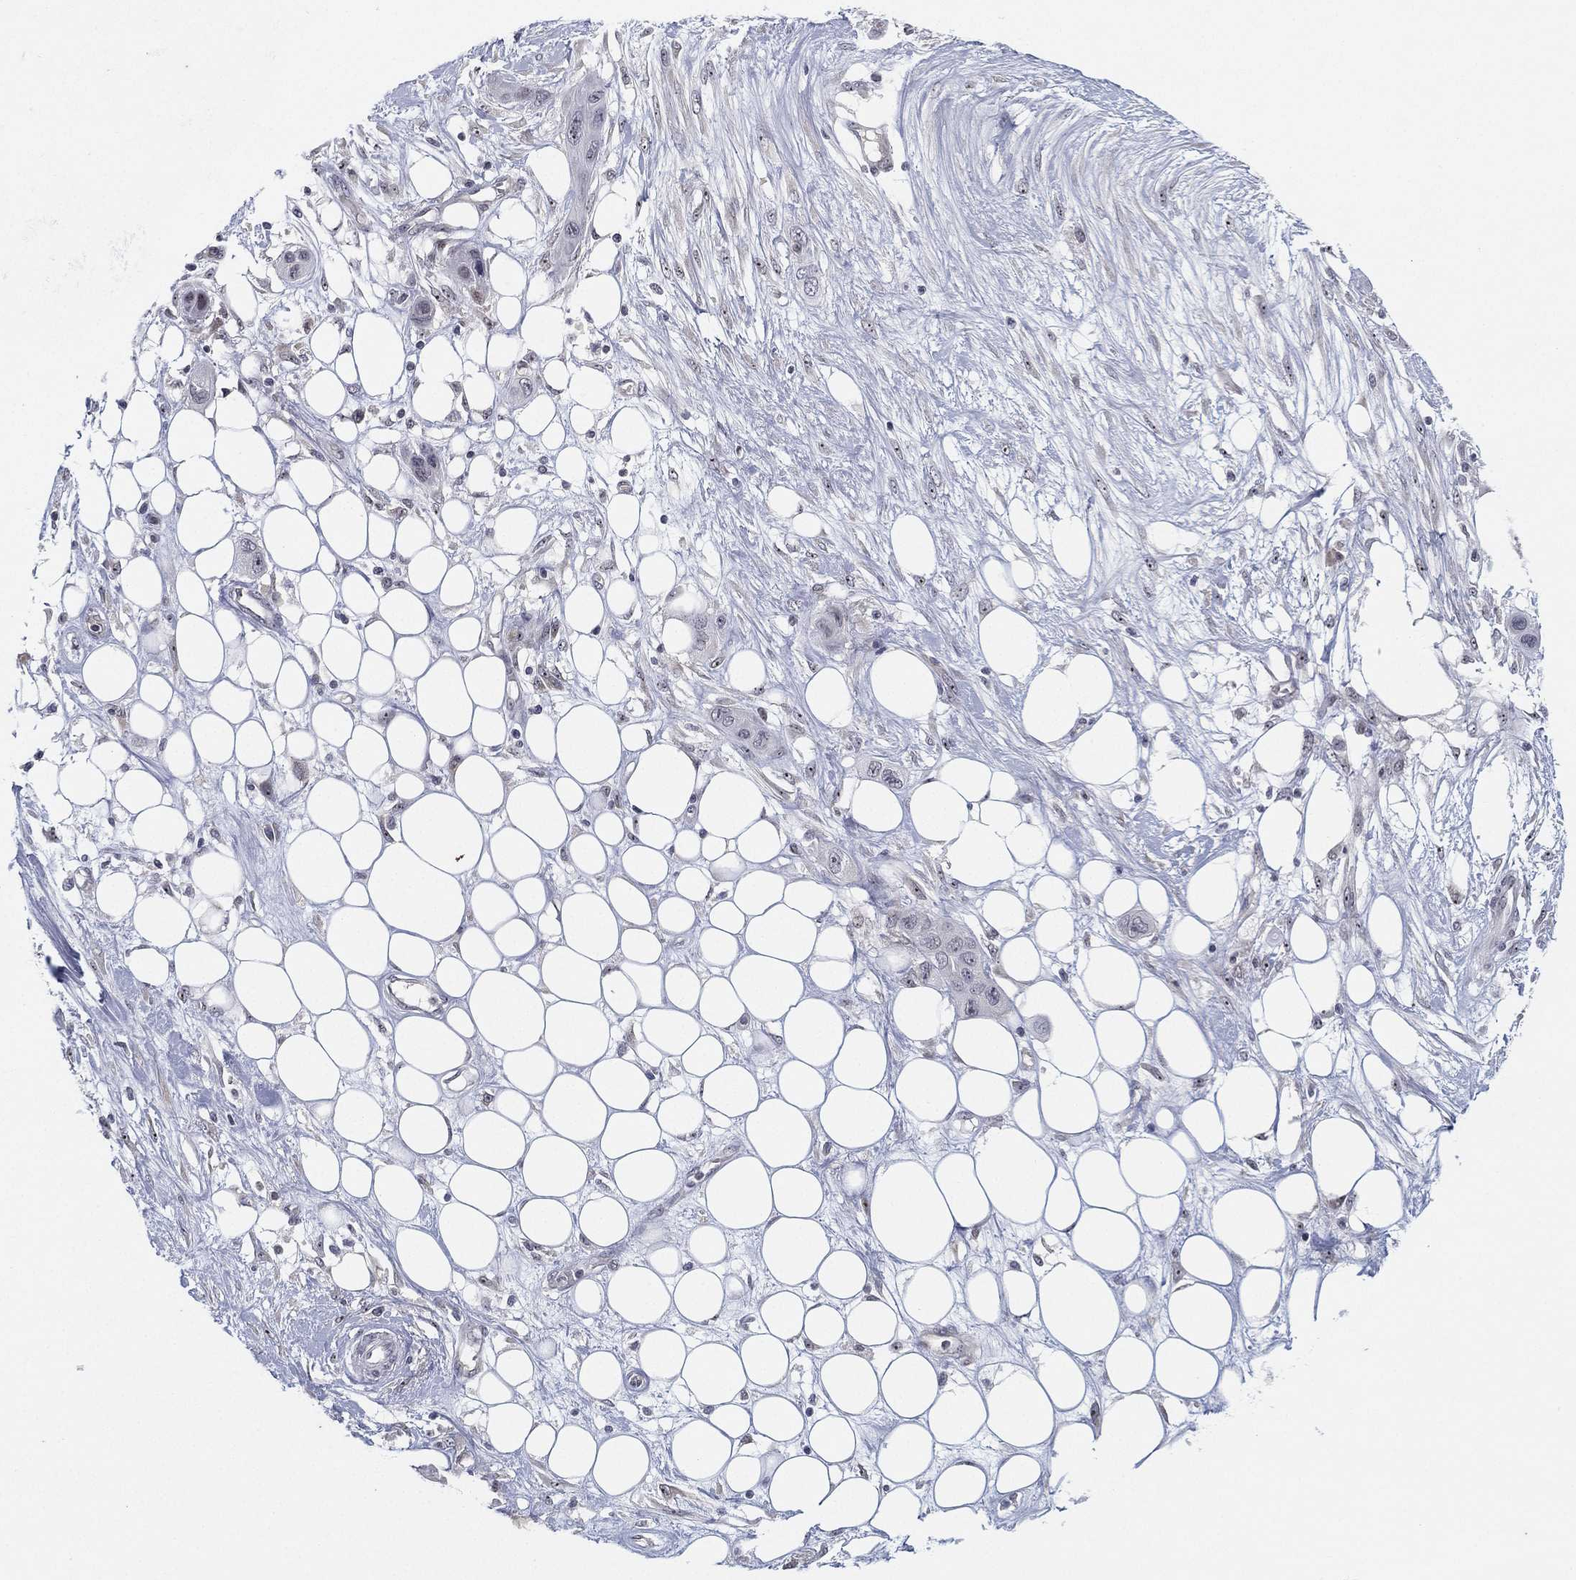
{"staining": {"intensity": "negative", "quantity": "none", "location": "none"}, "tissue": "skin cancer", "cell_type": "Tumor cells", "image_type": "cancer", "snomed": [{"axis": "morphology", "description": "Squamous cell carcinoma, NOS"}, {"axis": "topography", "description": "Skin"}], "caption": "Protein analysis of skin cancer (squamous cell carcinoma) demonstrates no significant expression in tumor cells.", "gene": "MS4A8", "patient": {"sex": "male", "age": 79}}